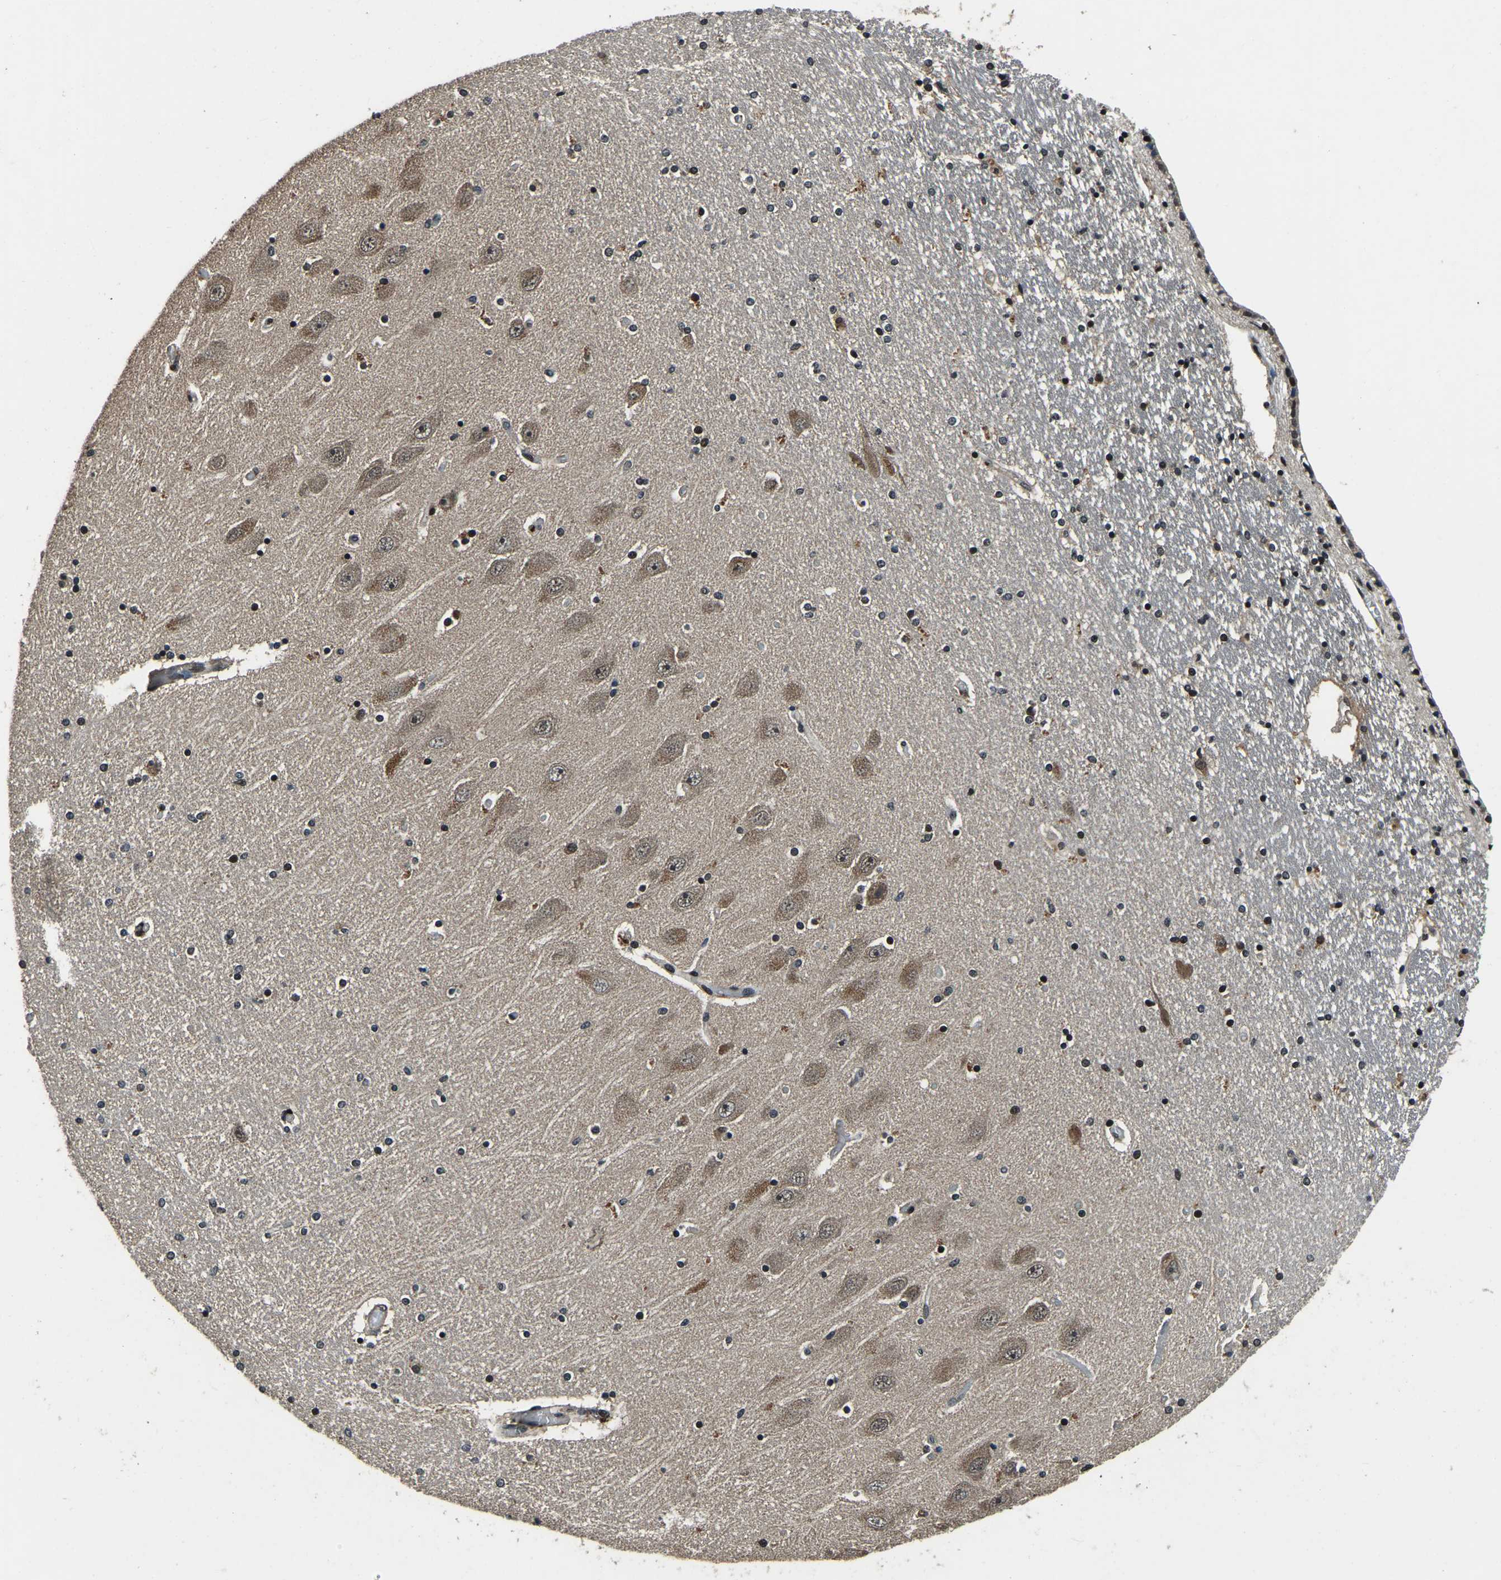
{"staining": {"intensity": "moderate", "quantity": "<25%", "location": "nuclear"}, "tissue": "hippocampus", "cell_type": "Glial cells", "image_type": "normal", "snomed": [{"axis": "morphology", "description": "Normal tissue, NOS"}, {"axis": "topography", "description": "Hippocampus"}], "caption": "Human hippocampus stained for a protein (brown) demonstrates moderate nuclear positive staining in approximately <25% of glial cells.", "gene": "ANKIB1", "patient": {"sex": "female", "age": 54}}